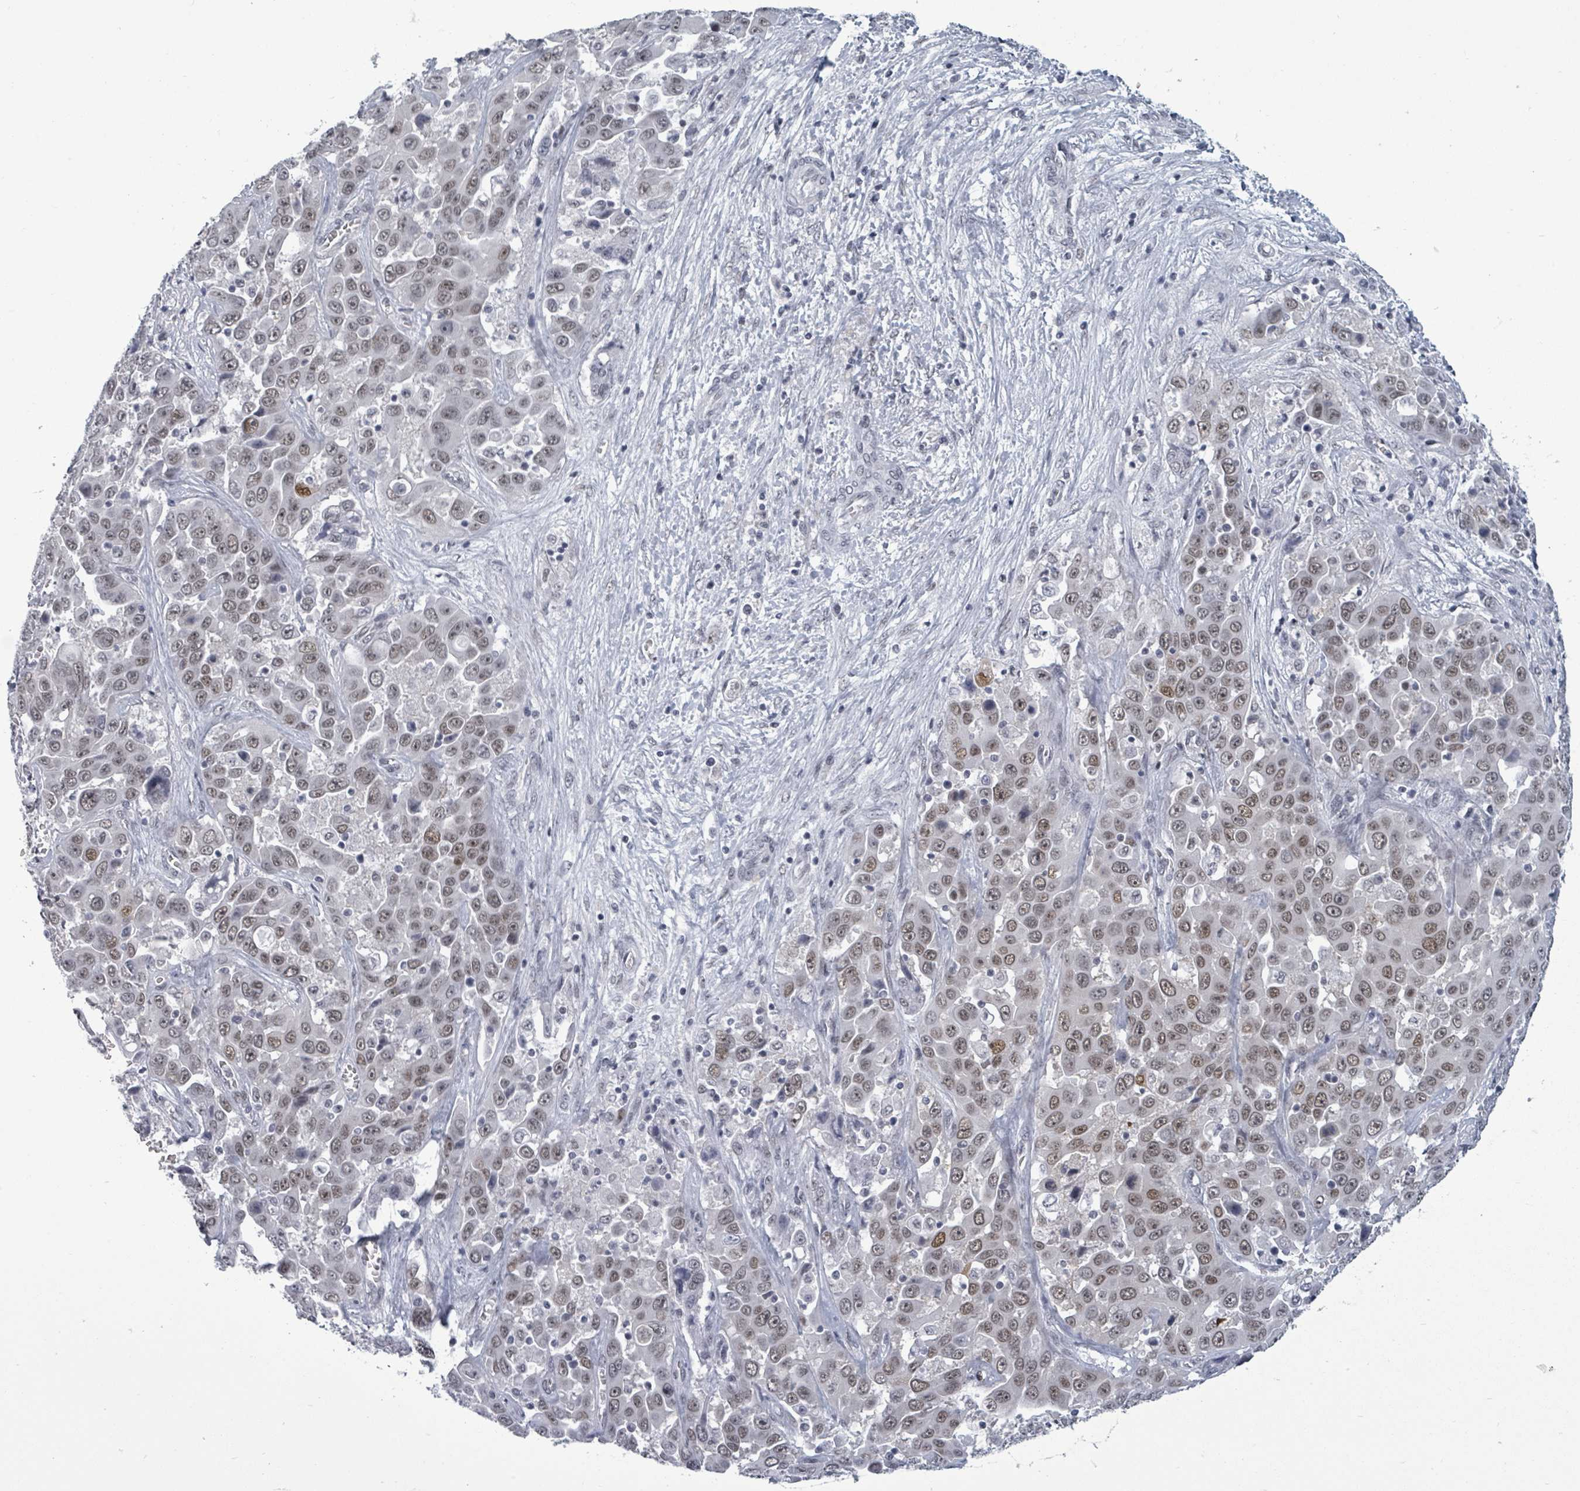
{"staining": {"intensity": "moderate", "quantity": "<25%", "location": "nuclear"}, "tissue": "liver cancer", "cell_type": "Tumor cells", "image_type": "cancer", "snomed": [{"axis": "morphology", "description": "Cholangiocarcinoma"}, {"axis": "topography", "description": "Liver"}], "caption": "Liver cancer tissue exhibits moderate nuclear expression in approximately <25% of tumor cells, visualized by immunohistochemistry.", "gene": "ERCC5", "patient": {"sex": "female", "age": 52}}